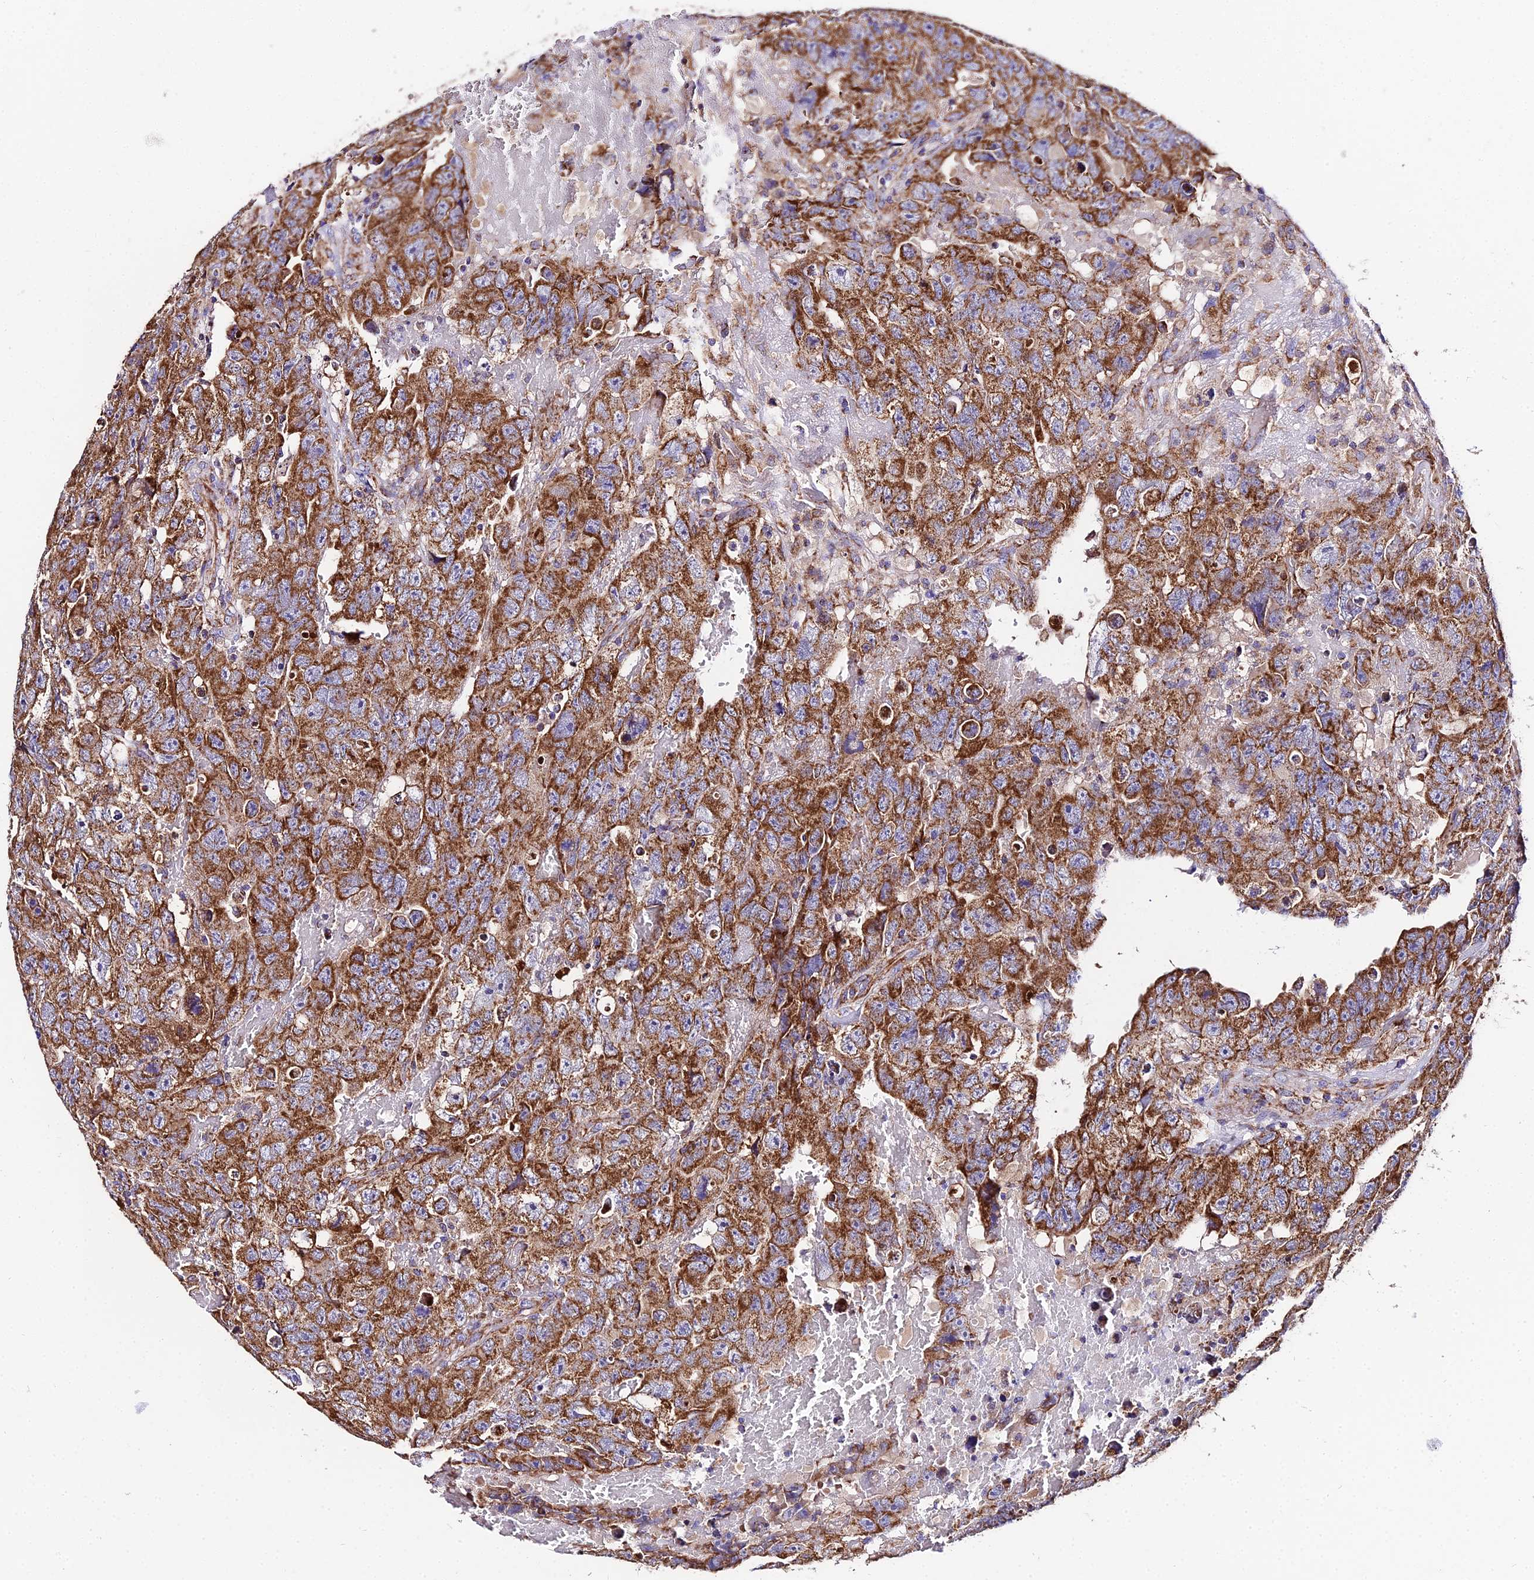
{"staining": {"intensity": "strong", "quantity": ">75%", "location": "cytoplasmic/membranous"}, "tissue": "testis cancer", "cell_type": "Tumor cells", "image_type": "cancer", "snomed": [{"axis": "morphology", "description": "Carcinoma, Embryonal, NOS"}, {"axis": "topography", "description": "Testis"}], "caption": "Protein analysis of testis cancer (embryonal carcinoma) tissue displays strong cytoplasmic/membranous staining in about >75% of tumor cells.", "gene": "OCIAD1", "patient": {"sex": "male", "age": 45}}